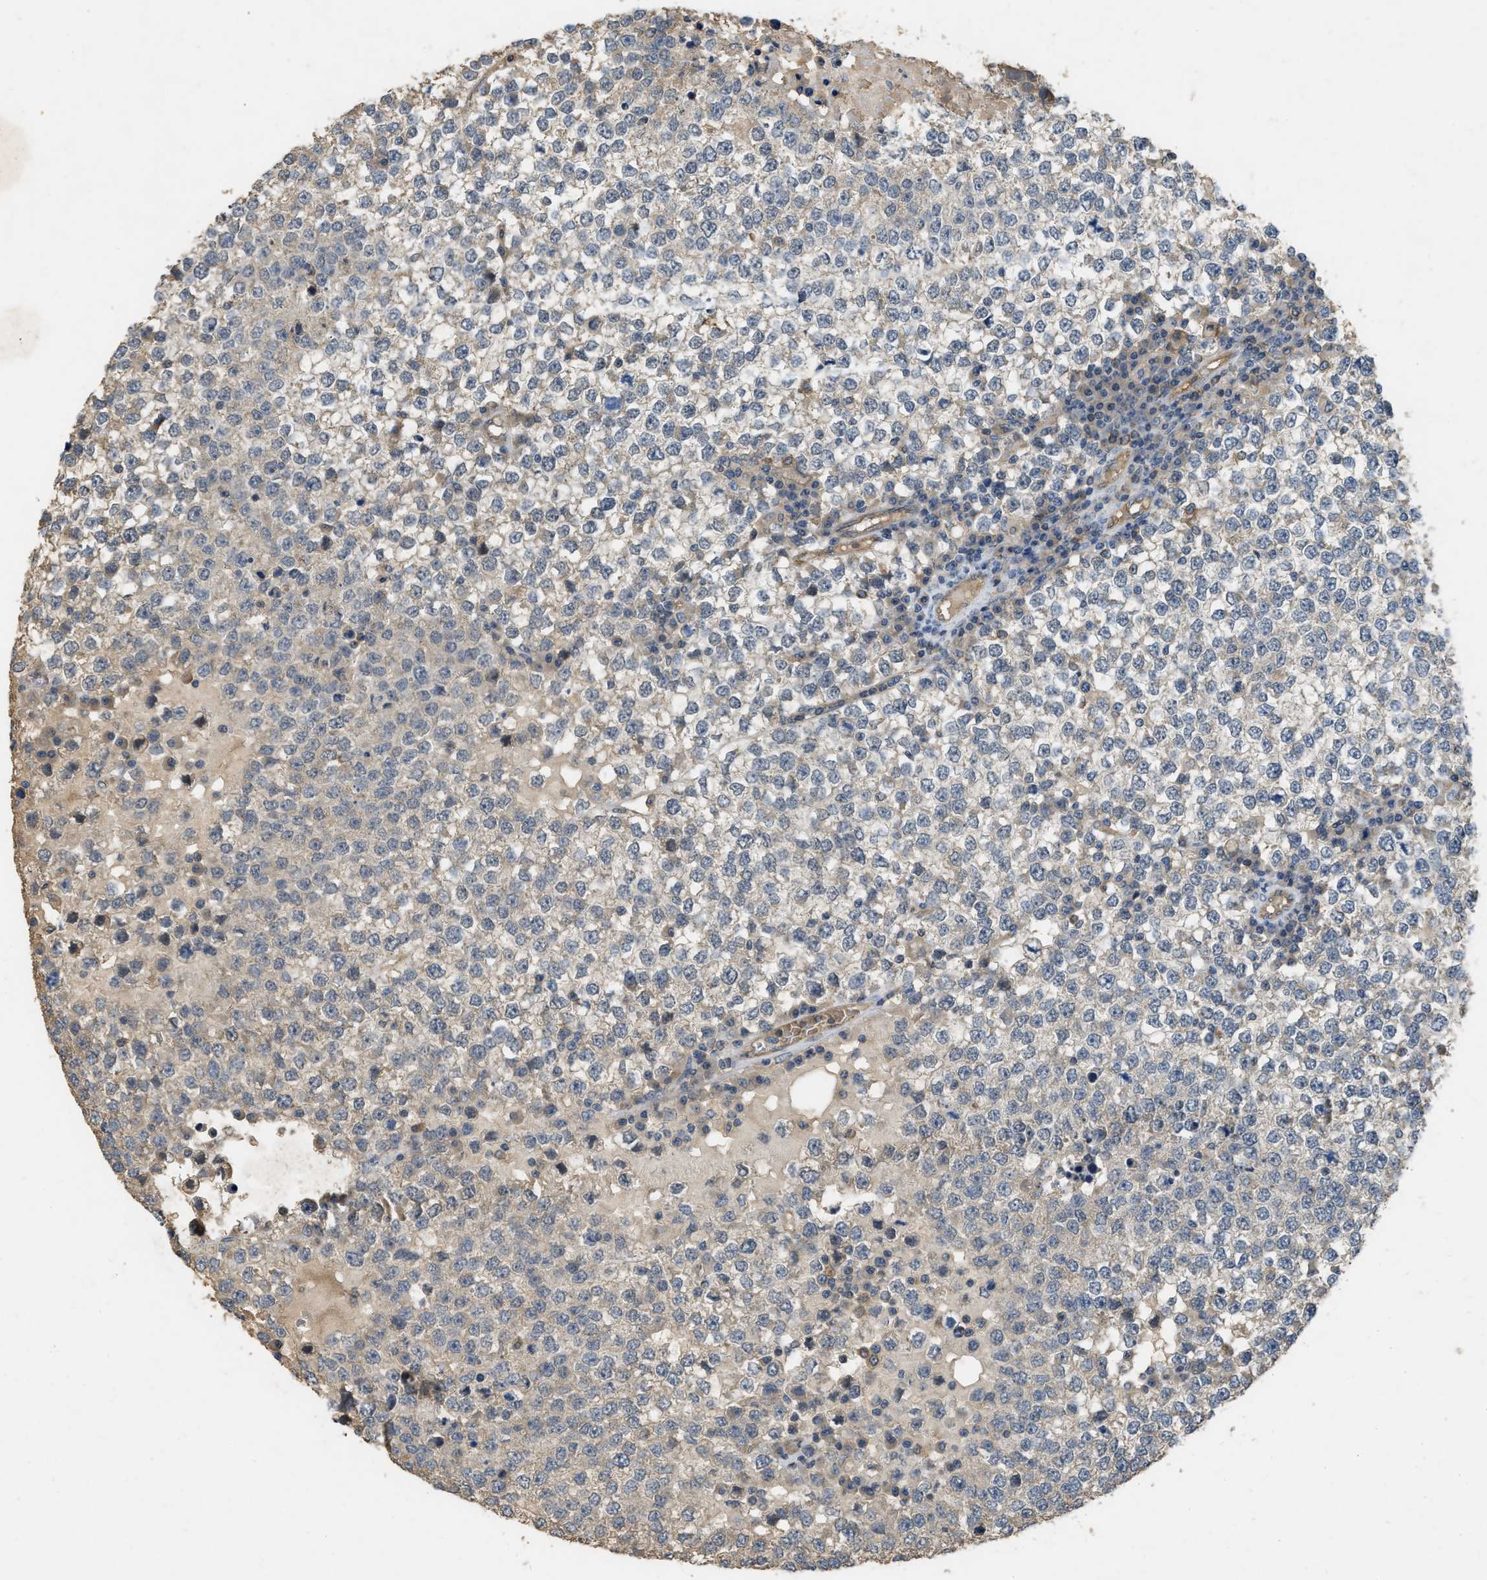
{"staining": {"intensity": "negative", "quantity": "none", "location": "none"}, "tissue": "testis cancer", "cell_type": "Tumor cells", "image_type": "cancer", "snomed": [{"axis": "morphology", "description": "Seminoma, NOS"}, {"axis": "topography", "description": "Testis"}], "caption": "This is an IHC image of seminoma (testis). There is no positivity in tumor cells.", "gene": "PPP3CA", "patient": {"sex": "male", "age": 65}}